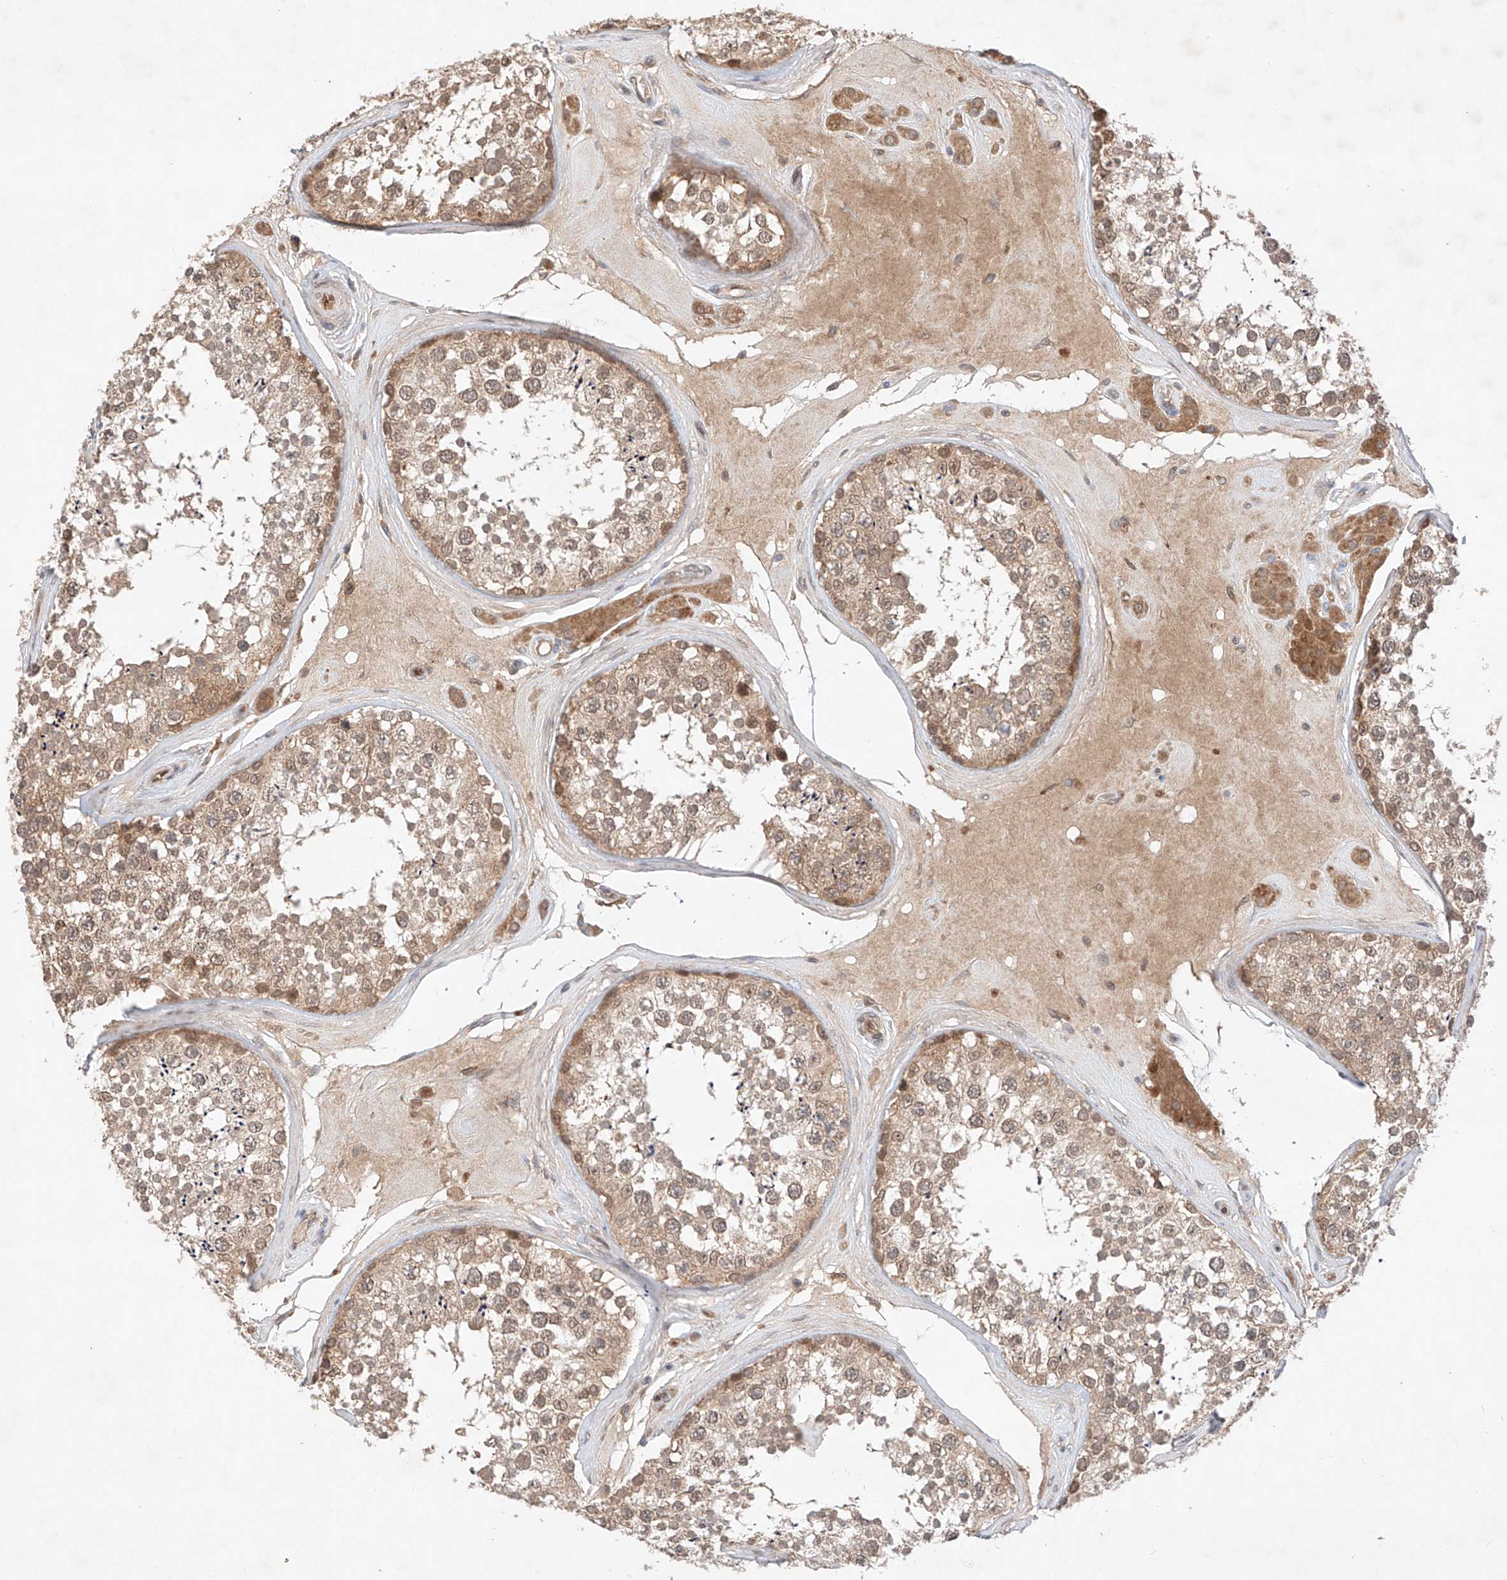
{"staining": {"intensity": "moderate", "quantity": "25%-75%", "location": "cytoplasmic/membranous,nuclear"}, "tissue": "testis", "cell_type": "Cells in seminiferous ducts", "image_type": "normal", "snomed": [{"axis": "morphology", "description": "Normal tissue, NOS"}, {"axis": "topography", "description": "Testis"}], "caption": "This image demonstrates IHC staining of benign testis, with medium moderate cytoplasmic/membranous,nuclear expression in approximately 25%-75% of cells in seminiferous ducts.", "gene": "ZNF124", "patient": {"sex": "male", "age": 46}}